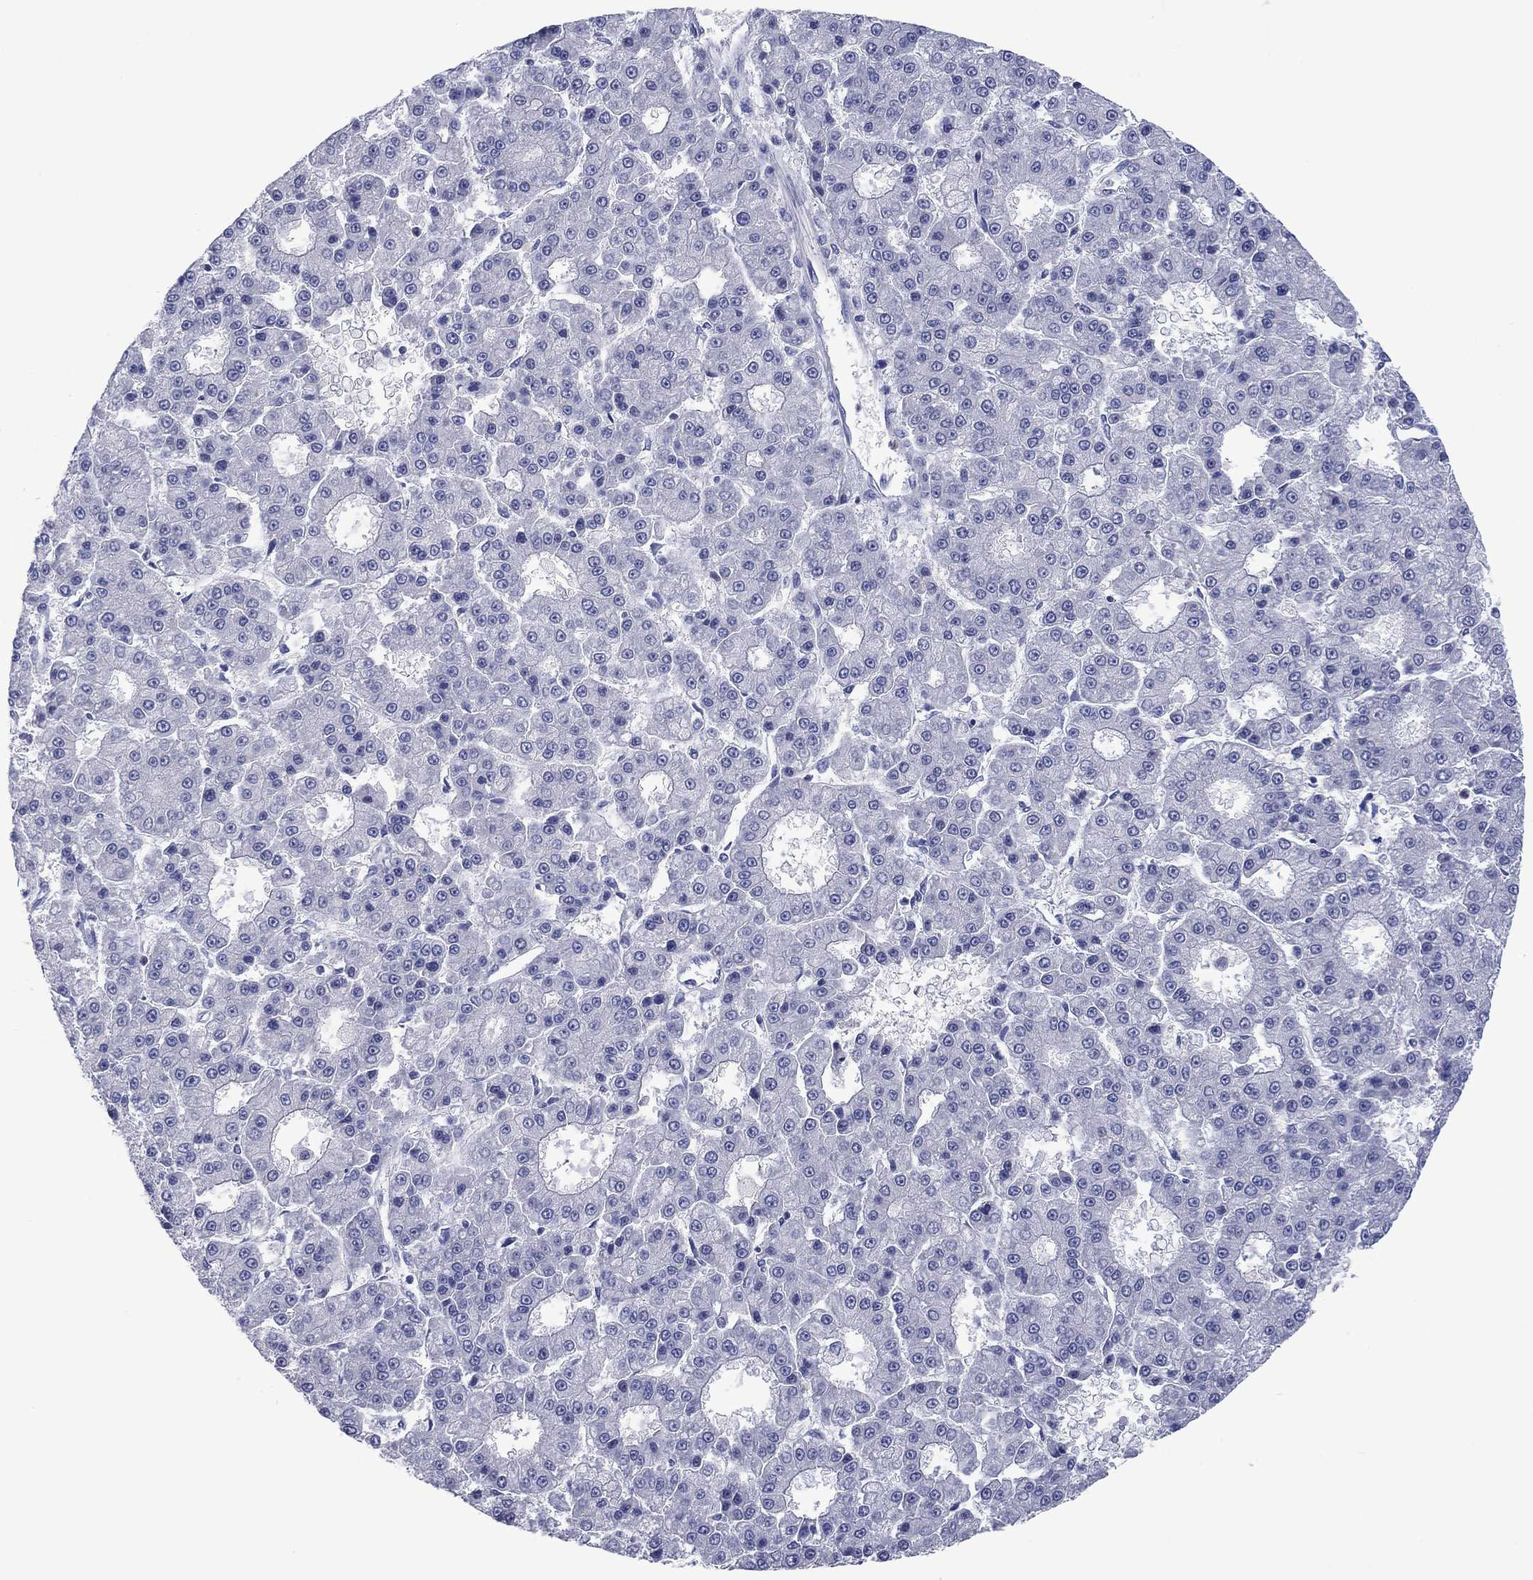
{"staining": {"intensity": "negative", "quantity": "none", "location": "none"}, "tissue": "liver cancer", "cell_type": "Tumor cells", "image_type": "cancer", "snomed": [{"axis": "morphology", "description": "Carcinoma, Hepatocellular, NOS"}, {"axis": "topography", "description": "Liver"}], "caption": "Immunohistochemistry (IHC) photomicrograph of neoplastic tissue: hepatocellular carcinoma (liver) stained with DAB shows no significant protein staining in tumor cells. (Immunohistochemistry, brightfield microscopy, high magnification).", "gene": "FER1L6", "patient": {"sex": "male", "age": 70}}